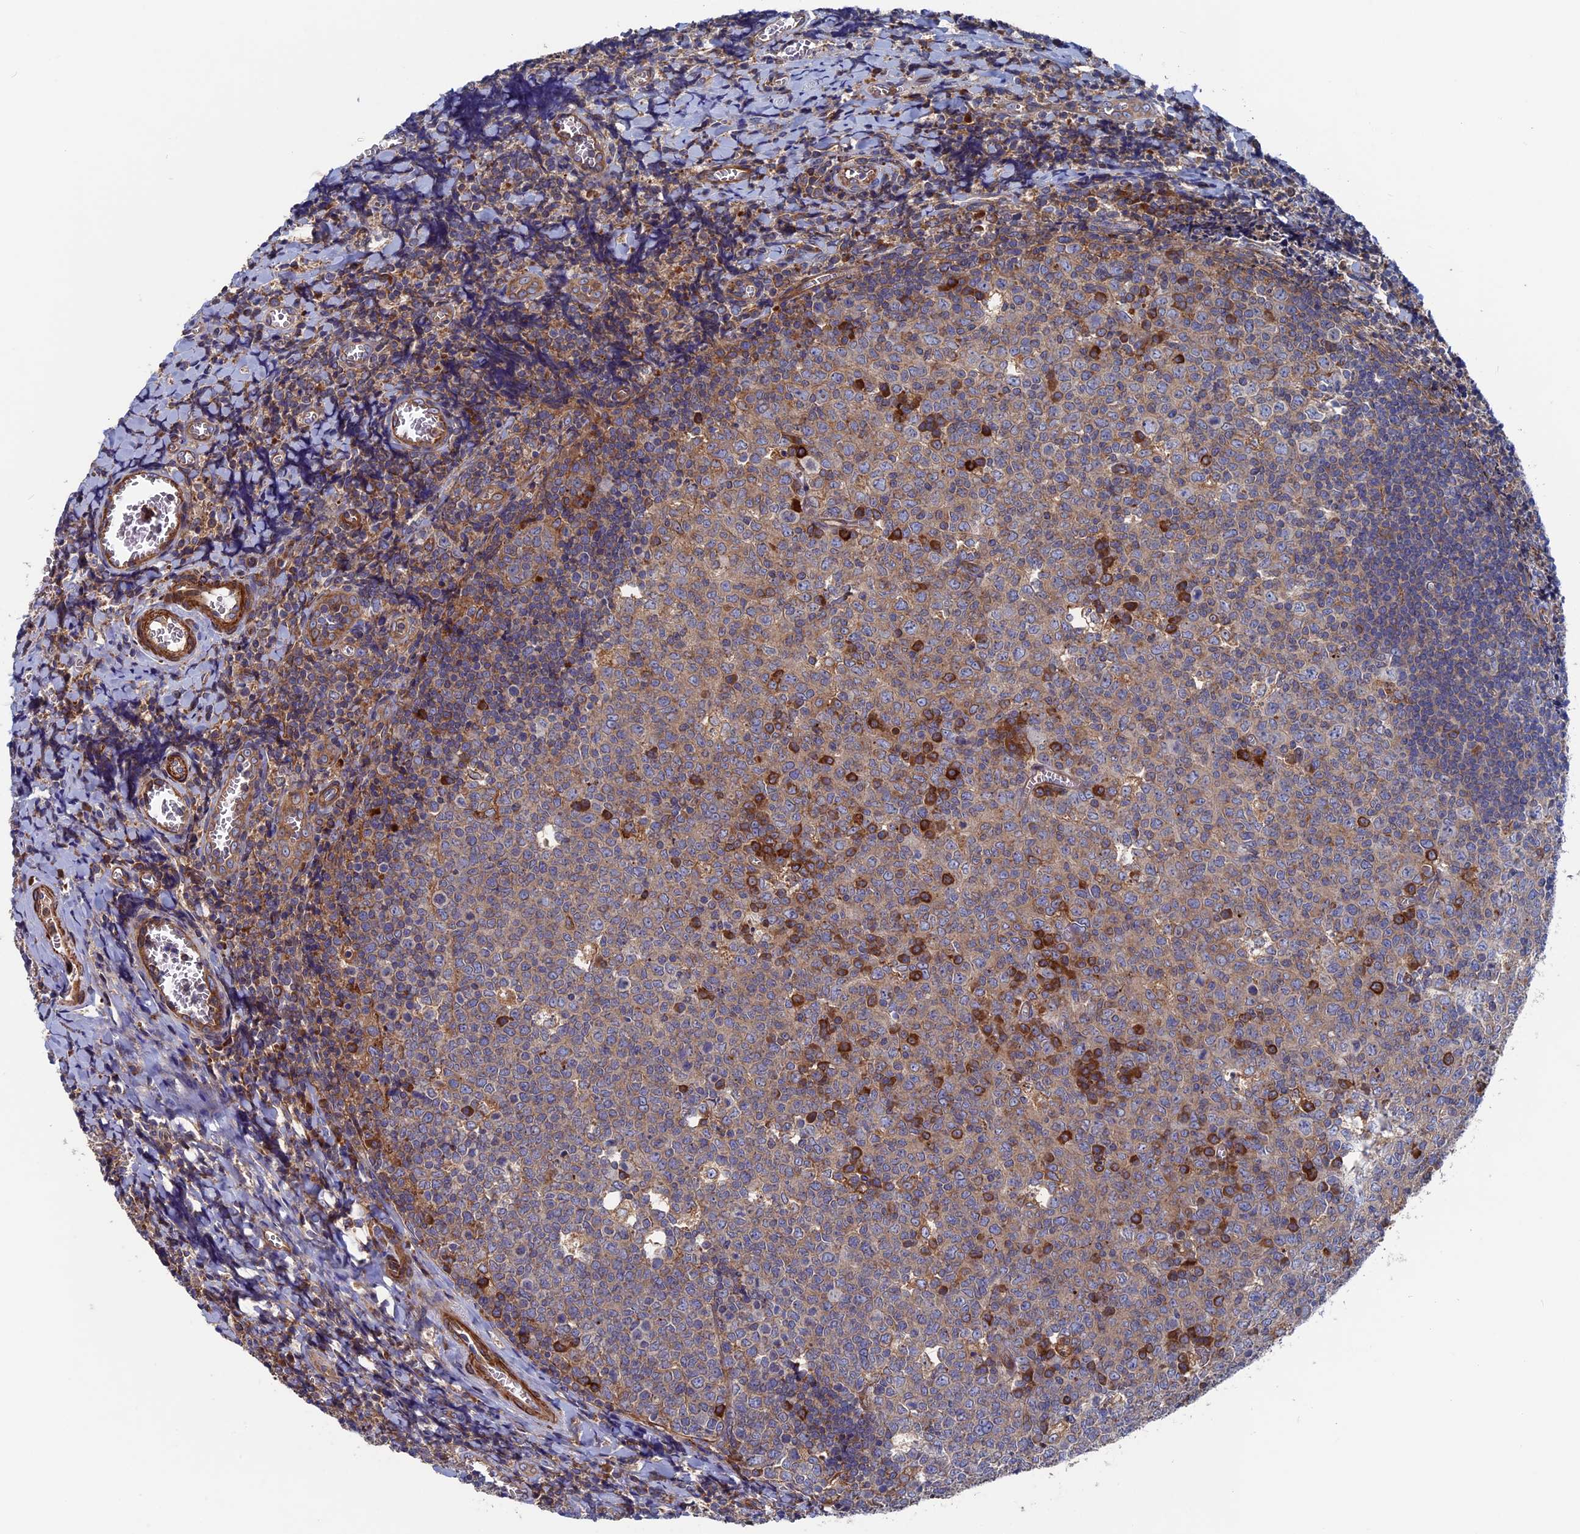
{"staining": {"intensity": "strong", "quantity": "<25%", "location": "cytoplasmic/membranous"}, "tissue": "tonsil", "cell_type": "Germinal center cells", "image_type": "normal", "snomed": [{"axis": "morphology", "description": "Normal tissue, NOS"}, {"axis": "topography", "description": "Tonsil"}], "caption": "Strong cytoplasmic/membranous expression is identified in approximately <25% of germinal center cells in normal tonsil. (DAB (3,3'-diaminobenzidine) IHC with brightfield microscopy, high magnification).", "gene": "DNAJC3", "patient": {"sex": "male", "age": 27}}